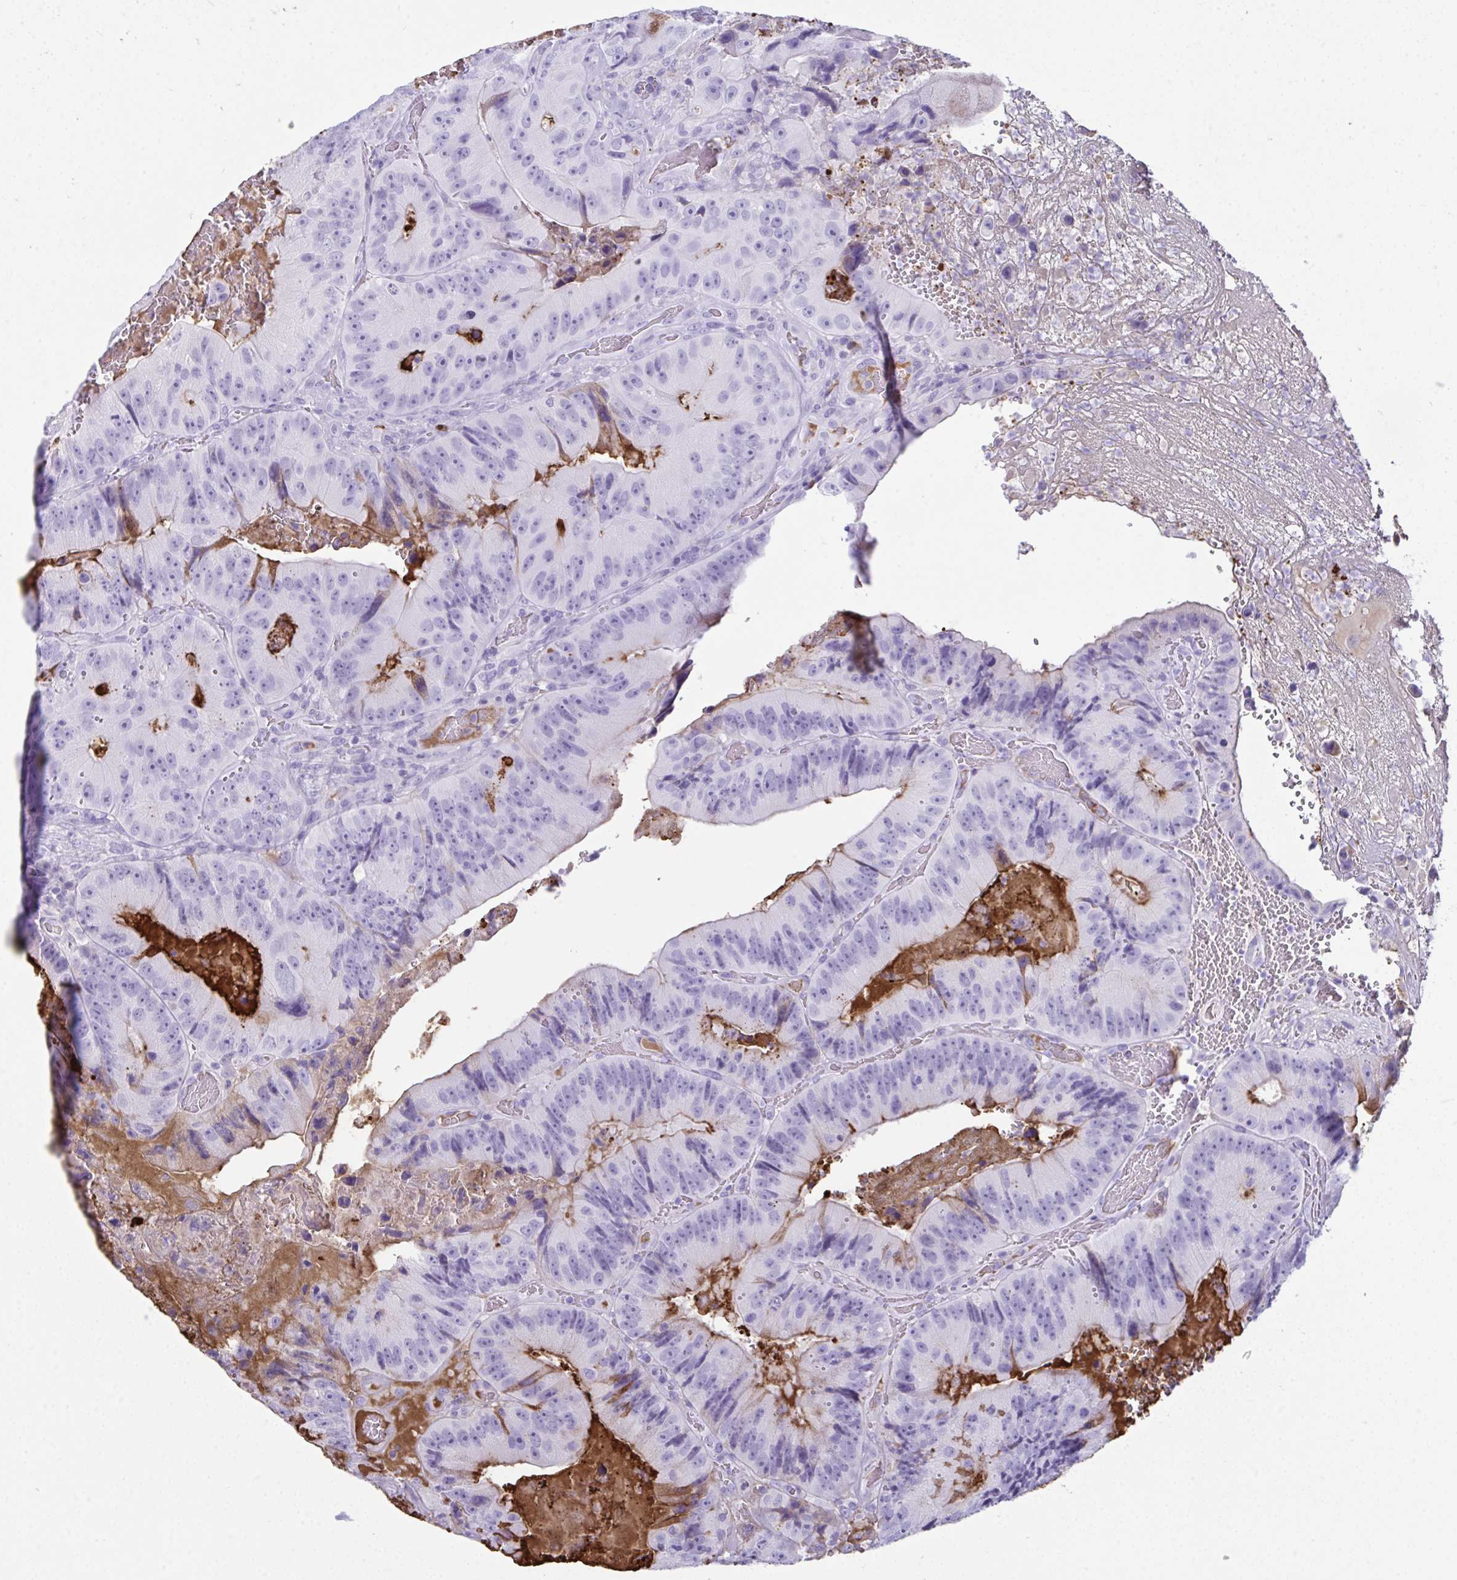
{"staining": {"intensity": "moderate", "quantity": "<25%", "location": "cytoplasmic/membranous"}, "tissue": "colorectal cancer", "cell_type": "Tumor cells", "image_type": "cancer", "snomed": [{"axis": "morphology", "description": "Adenocarcinoma, NOS"}, {"axis": "topography", "description": "Colon"}], "caption": "Protein staining of colorectal adenocarcinoma tissue demonstrates moderate cytoplasmic/membranous expression in approximately <25% of tumor cells.", "gene": "JCHAIN", "patient": {"sex": "female", "age": 86}}